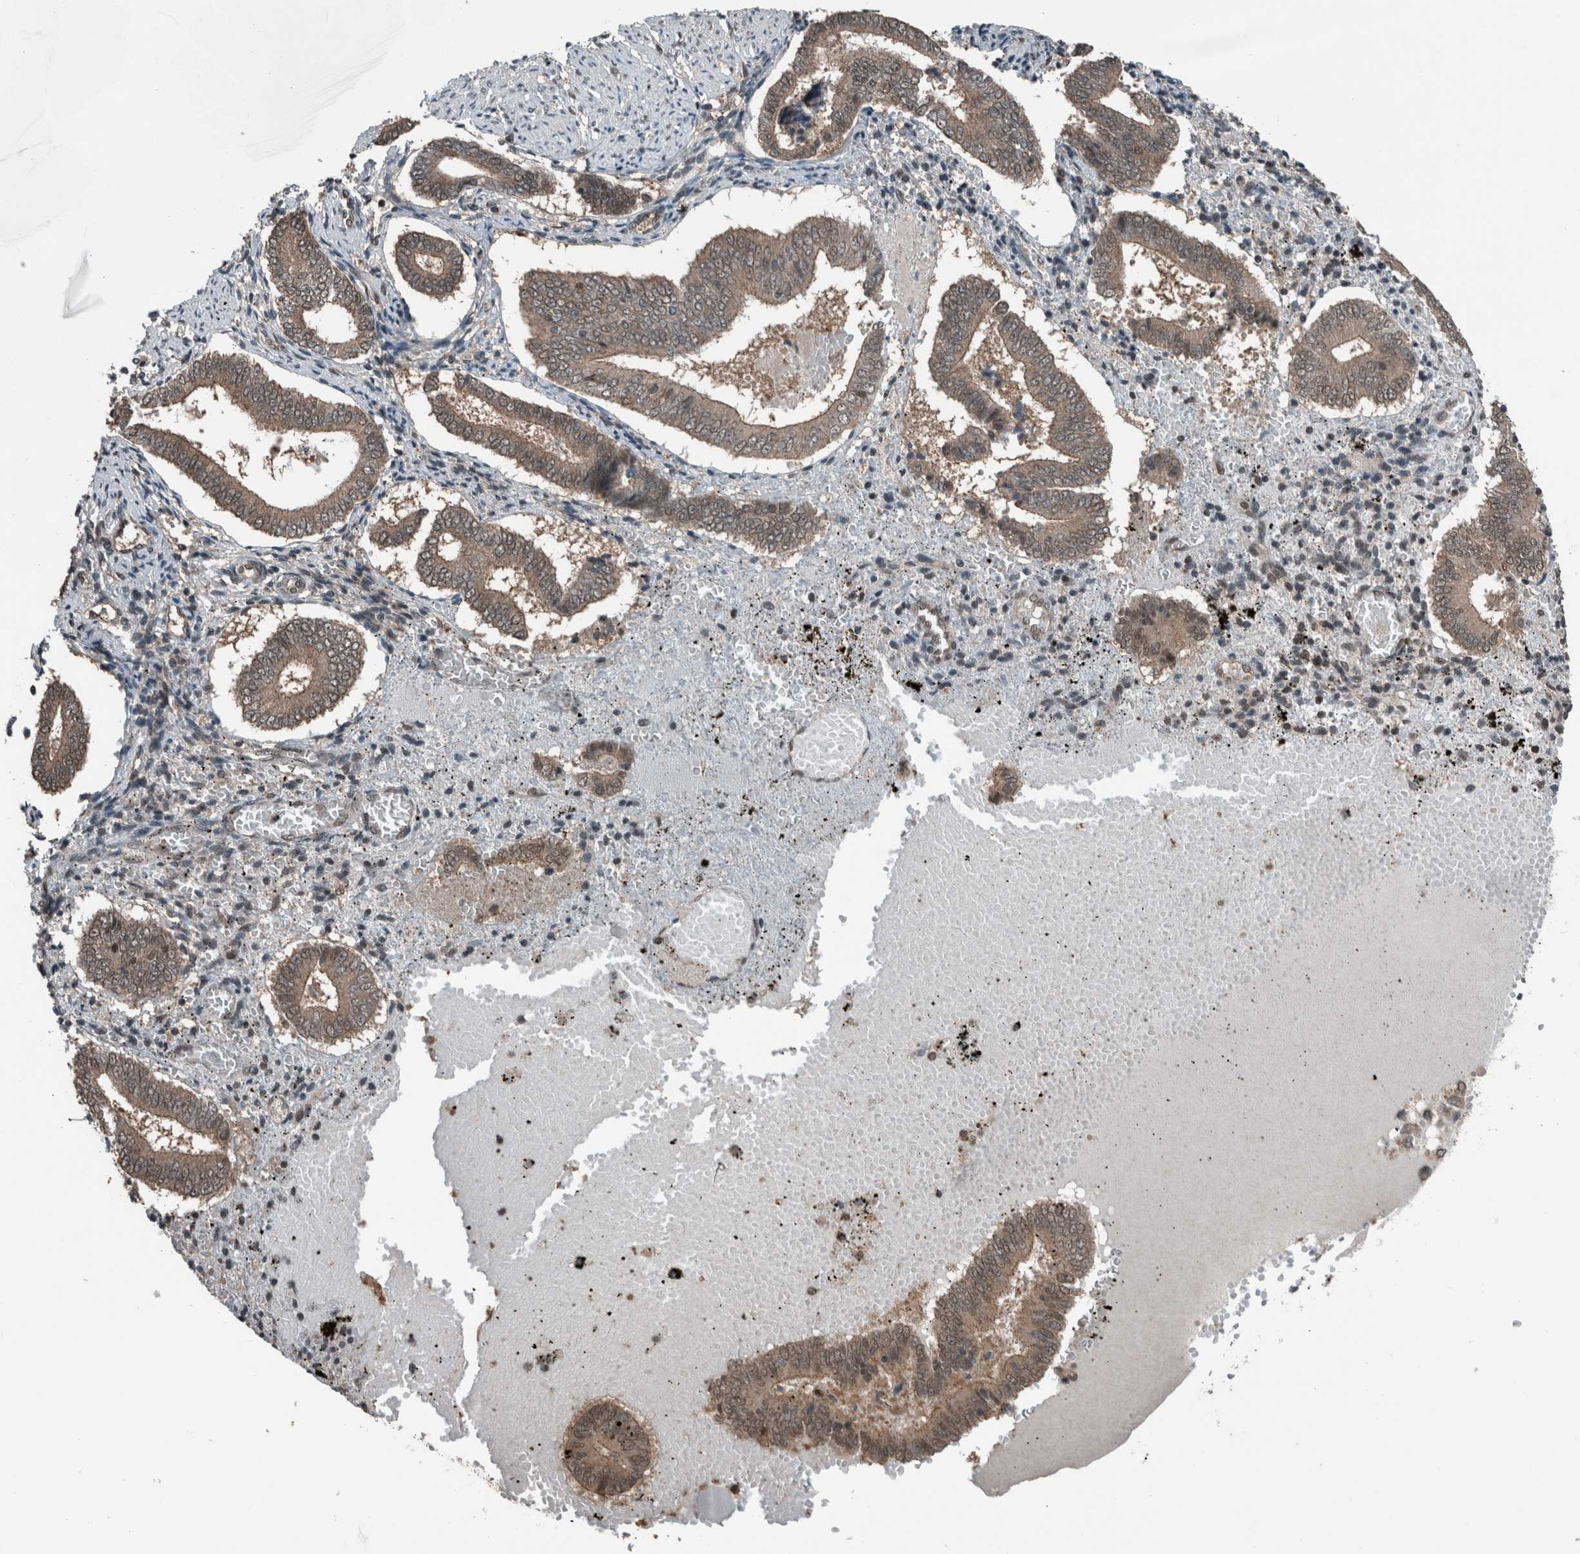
{"staining": {"intensity": "weak", "quantity": "<25%", "location": "nuclear"}, "tissue": "endometrium", "cell_type": "Cells in endometrial stroma", "image_type": "normal", "snomed": [{"axis": "morphology", "description": "Normal tissue, NOS"}, {"axis": "topography", "description": "Endometrium"}], "caption": "Immunohistochemistry (IHC) of normal endometrium displays no positivity in cells in endometrial stroma. Brightfield microscopy of immunohistochemistry stained with DAB (3,3'-diaminobenzidine) (brown) and hematoxylin (blue), captured at high magnification.", "gene": "SPAG7", "patient": {"sex": "female", "age": 42}}